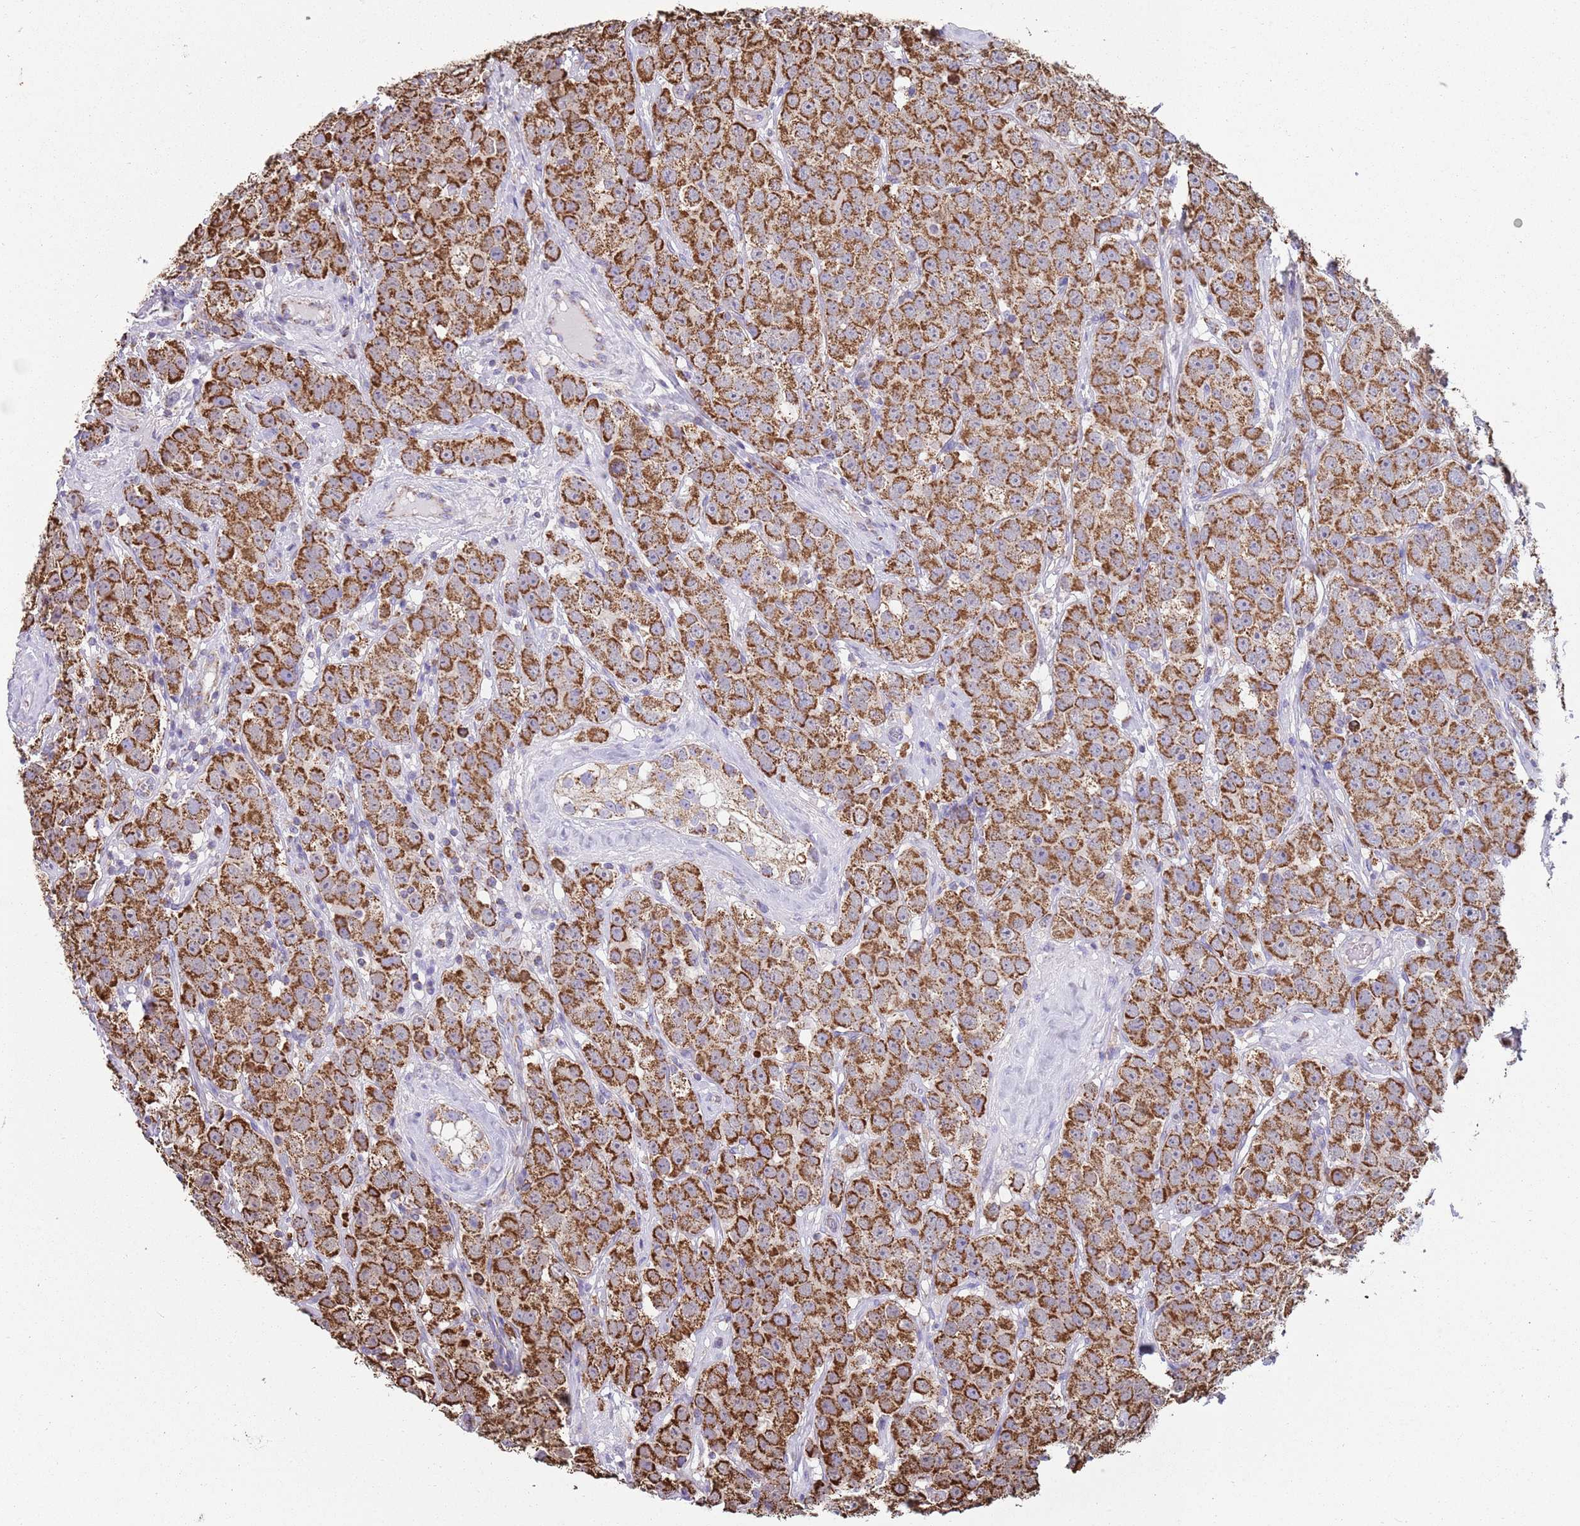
{"staining": {"intensity": "strong", "quantity": ">75%", "location": "cytoplasmic/membranous"}, "tissue": "testis cancer", "cell_type": "Tumor cells", "image_type": "cancer", "snomed": [{"axis": "morphology", "description": "Seminoma, NOS"}, {"axis": "topography", "description": "Testis"}], "caption": "Protein analysis of testis cancer (seminoma) tissue reveals strong cytoplasmic/membranous staining in approximately >75% of tumor cells.", "gene": "TTLL1", "patient": {"sex": "male", "age": 28}}